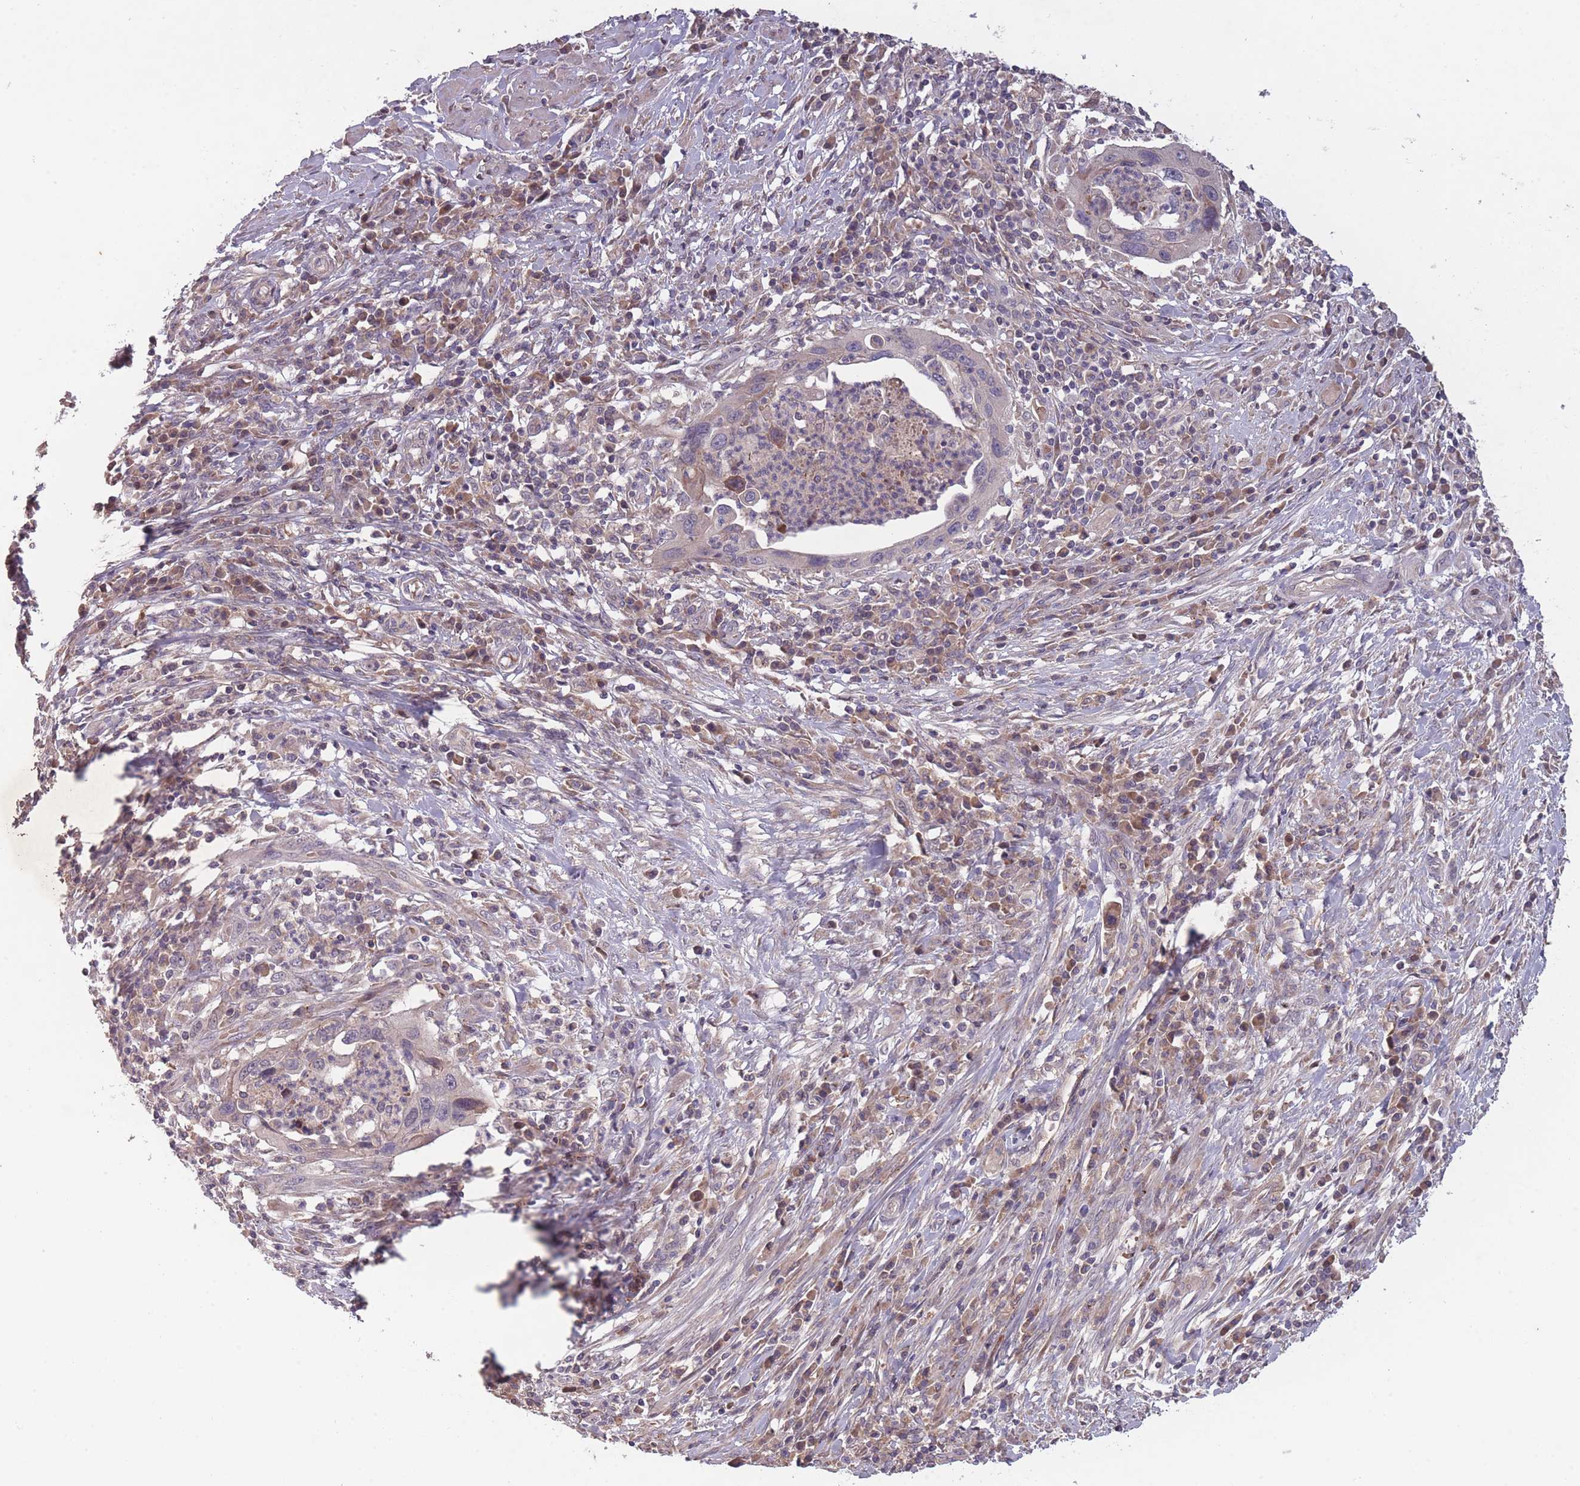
{"staining": {"intensity": "negative", "quantity": "none", "location": "none"}, "tissue": "cervical cancer", "cell_type": "Tumor cells", "image_type": "cancer", "snomed": [{"axis": "morphology", "description": "Squamous cell carcinoma, NOS"}, {"axis": "topography", "description": "Cervix"}], "caption": "Human cervical cancer (squamous cell carcinoma) stained for a protein using IHC reveals no positivity in tumor cells.", "gene": "OR2V2", "patient": {"sex": "female", "age": 38}}